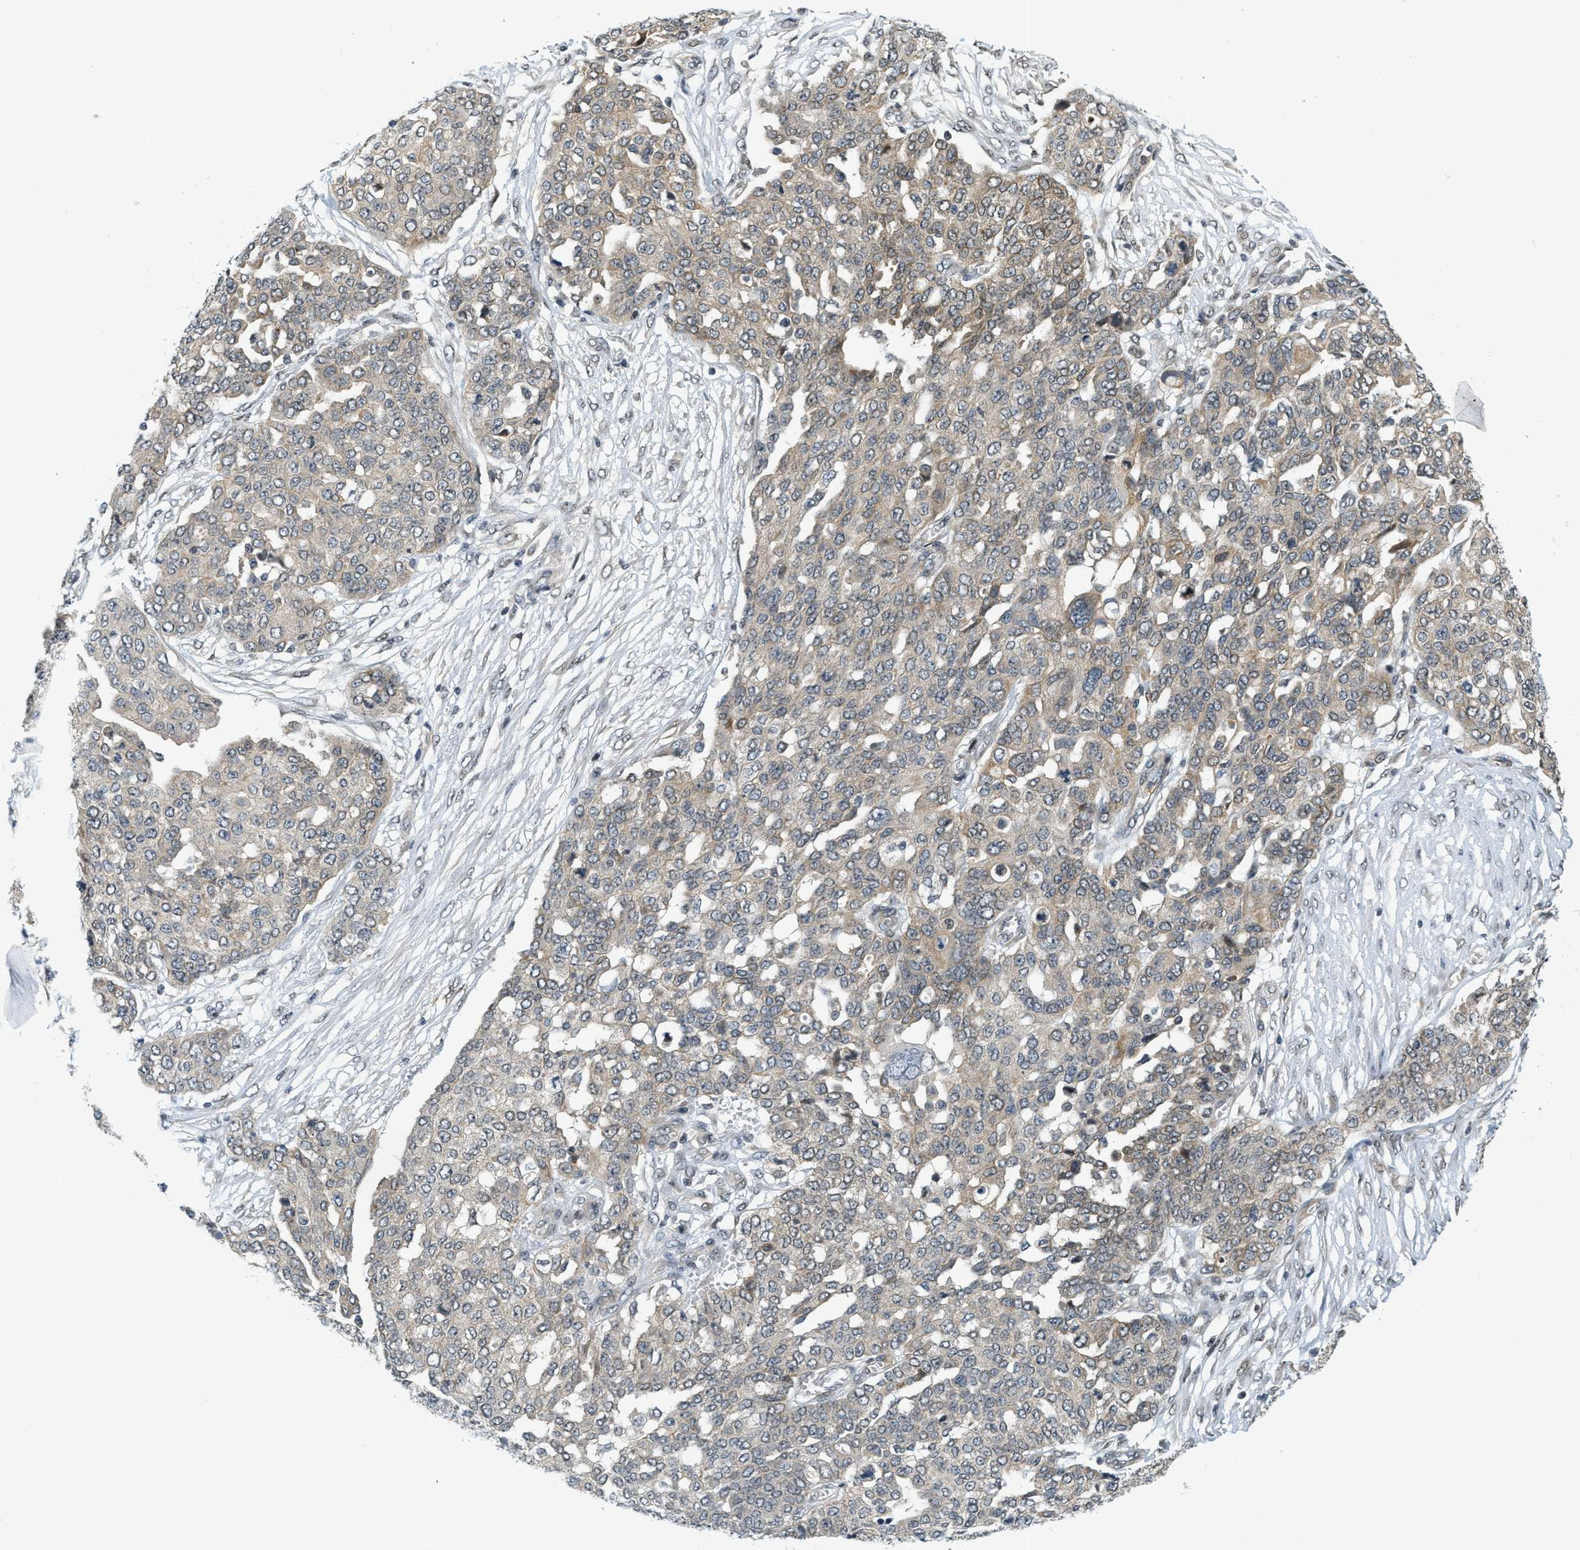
{"staining": {"intensity": "weak", "quantity": "25%-75%", "location": "cytoplasmic/membranous"}, "tissue": "ovarian cancer", "cell_type": "Tumor cells", "image_type": "cancer", "snomed": [{"axis": "morphology", "description": "Cystadenocarcinoma, serous, NOS"}, {"axis": "topography", "description": "Soft tissue"}, {"axis": "topography", "description": "Ovary"}], "caption": "Human serous cystadenocarcinoma (ovarian) stained for a protein (brown) displays weak cytoplasmic/membranous positive expression in approximately 25%-75% of tumor cells.", "gene": "KMT2A", "patient": {"sex": "female", "age": 57}}